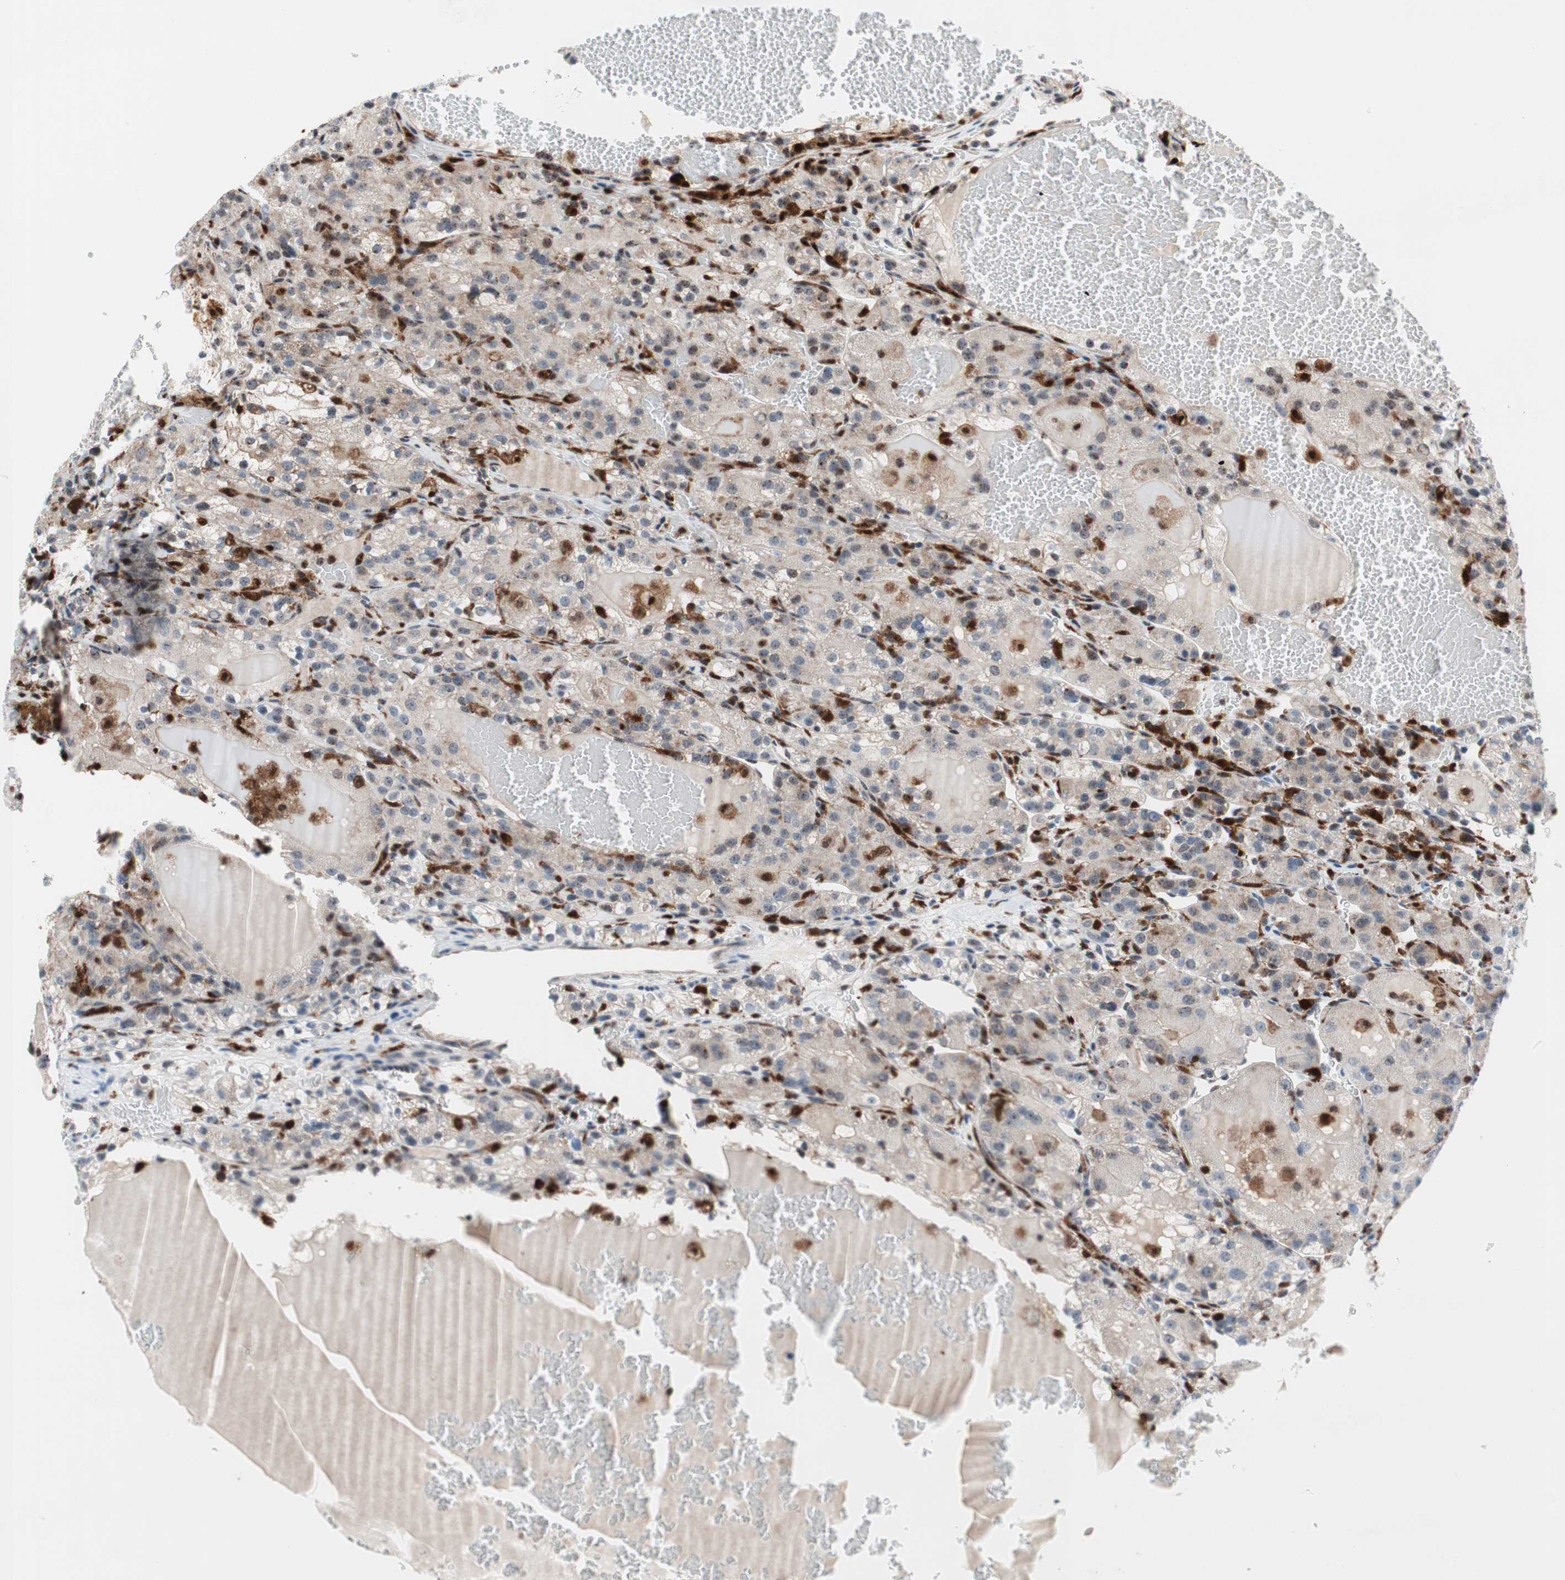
{"staining": {"intensity": "weak", "quantity": "<25%", "location": "cytoplasmic/membranous,nuclear"}, "tissue": "renal cancer", "cell_type": "Tumor cells", "image_type": "cancer", "snomed": [{"axis": "morphology", "description": "Normal tissue, NOS"}, {"axis": "morphology", "description": "Adenocarcinoma, NOS"}, {"axis": "topography", "description": "Kidney"}], "caption": "Tumor cells show no significant protein positivity in renal adenocarcinoma.", "gene": "RGS10", "patient": {"sex": "male", "age": 61}}